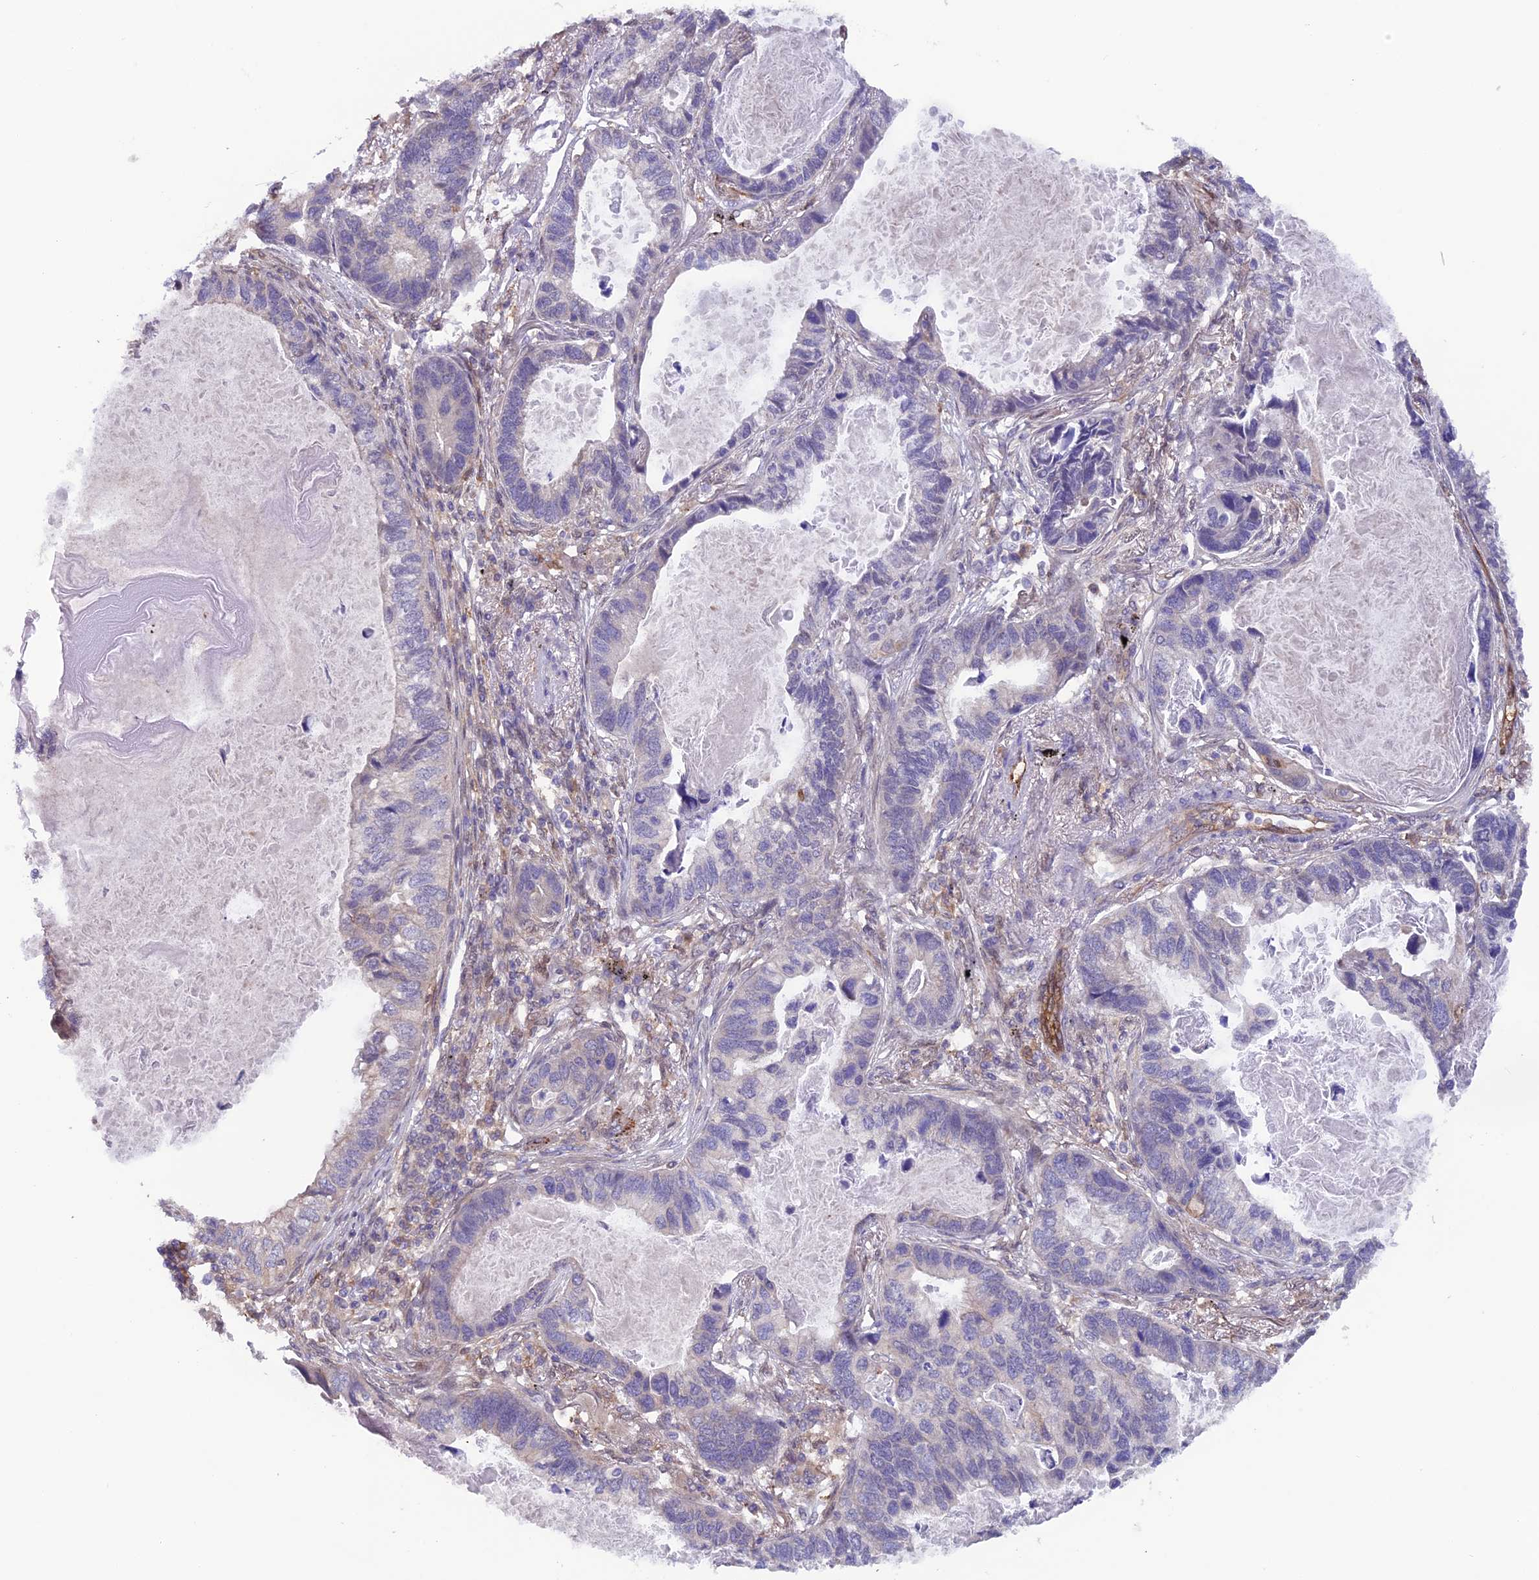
{"staining": {"intensity": "negative", "quantity": "none", "location": "none"}, "tissue": "lung cancer", "cell_type": "Tumor cells", "image_type": "cancer", "snomed": [{"axis": "morphology", "description": "Adenocarcinoma, NOS"}, {"axis": "topography", "description": "Lung"}], "caption": "Immunohistochemistry (IHC) image of neoplastic tissue: lung cancer (adenocarcinoma) stained with DAB (3,3'-diaminobenzidine) exhibits no significant protein positivity in tumor cells.", "gene": "MAST2", "patient": {"sex": "male", "age": 67}}